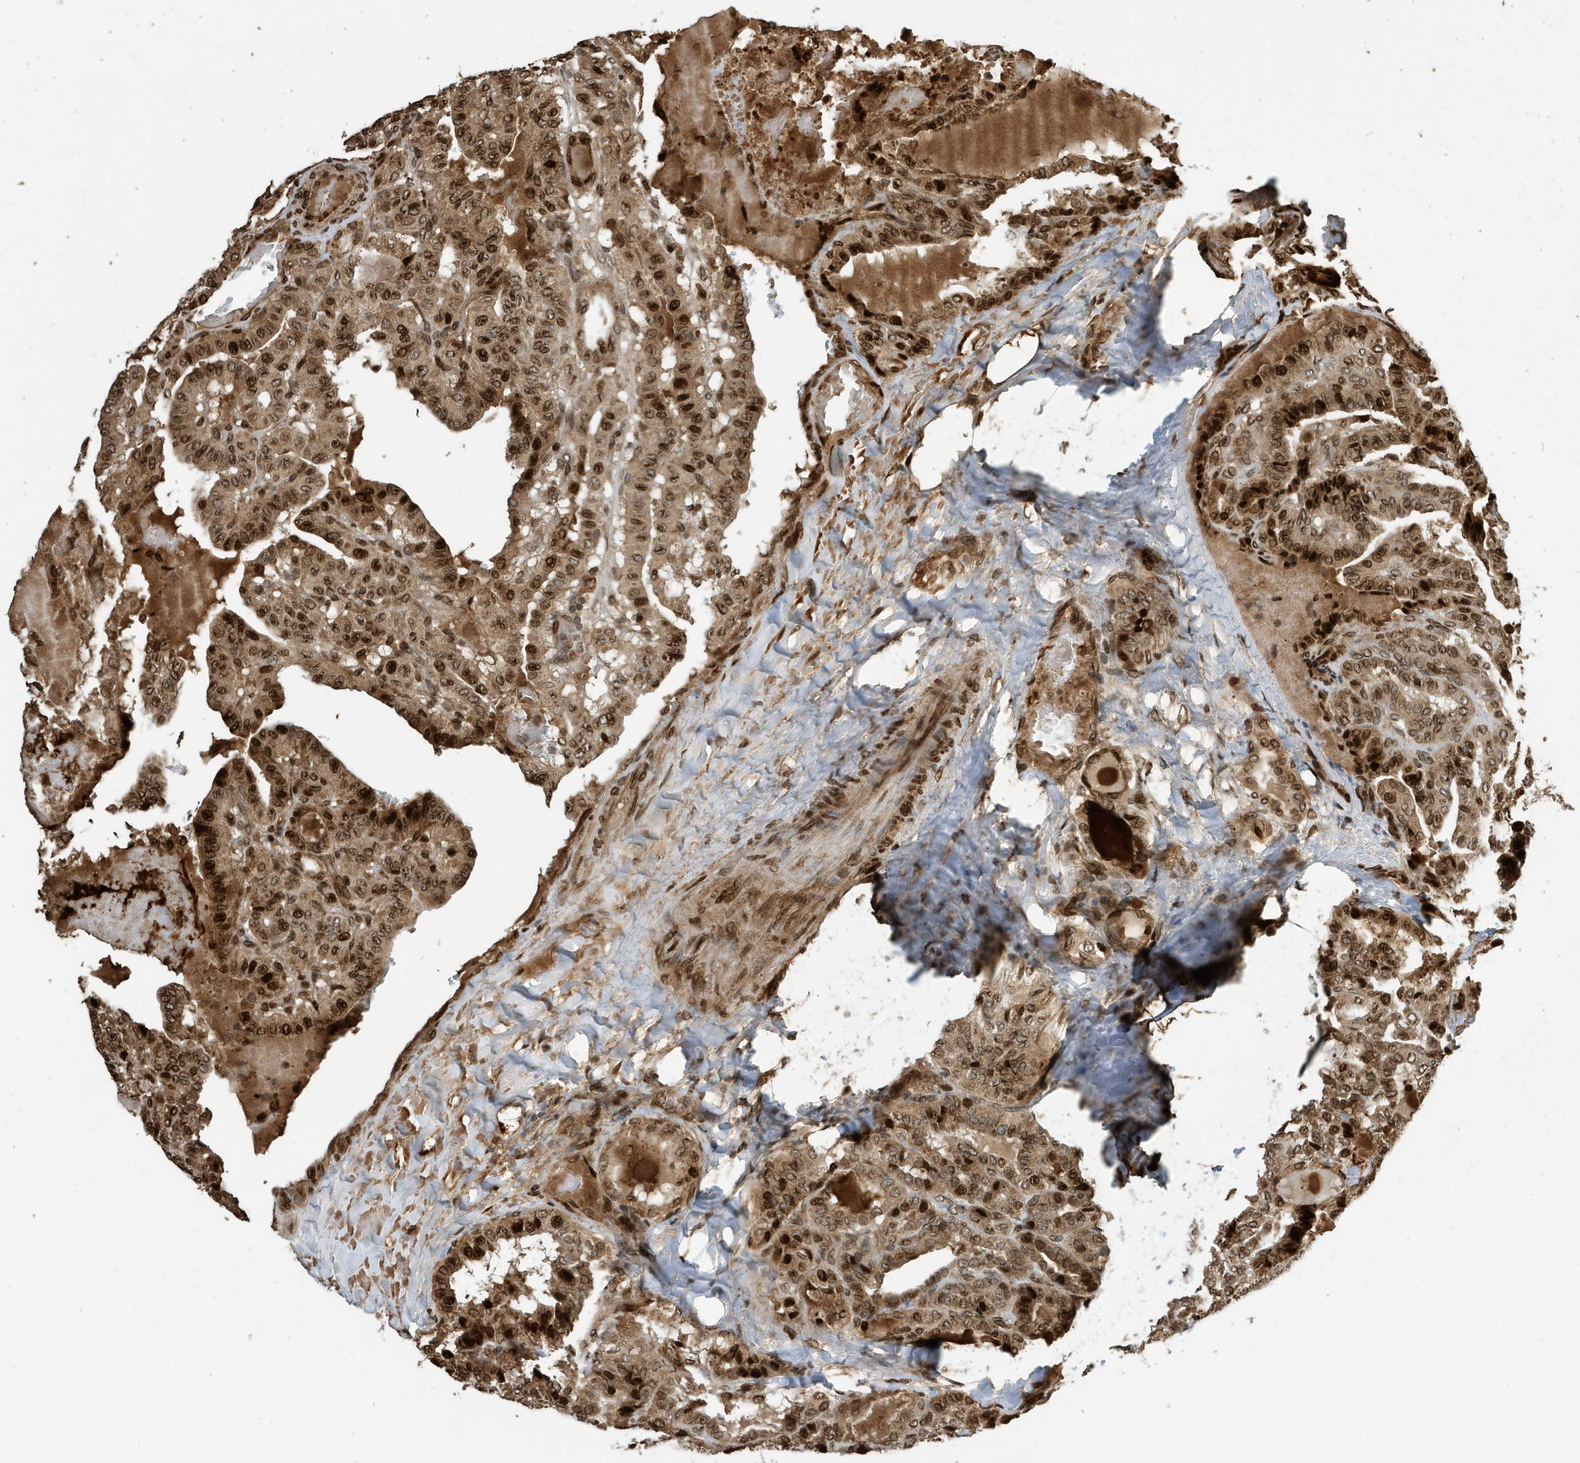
{"staining": {"intensity": "strong", "quantity": ">75%", "location": "cytoplasmic/membranous,nuclear"}, "tissue": "thyroid cancer", "cell_type": "Tumor cells", "image_type": "cancer", "snomed": [{"axis": "morphology", "description": "Papillary adenocarcinoma, NOS"}, {"axis": "topography", "description": "Thyroid gland"}], "caption": "A brown stain labels strong cytoplasmic/membranous and nuclear expression of a protein in thyroid papillary adenocarcinoma tumor cells.", "gene": "DUSP18", "patient": {"sex": "male", "age": 77}}